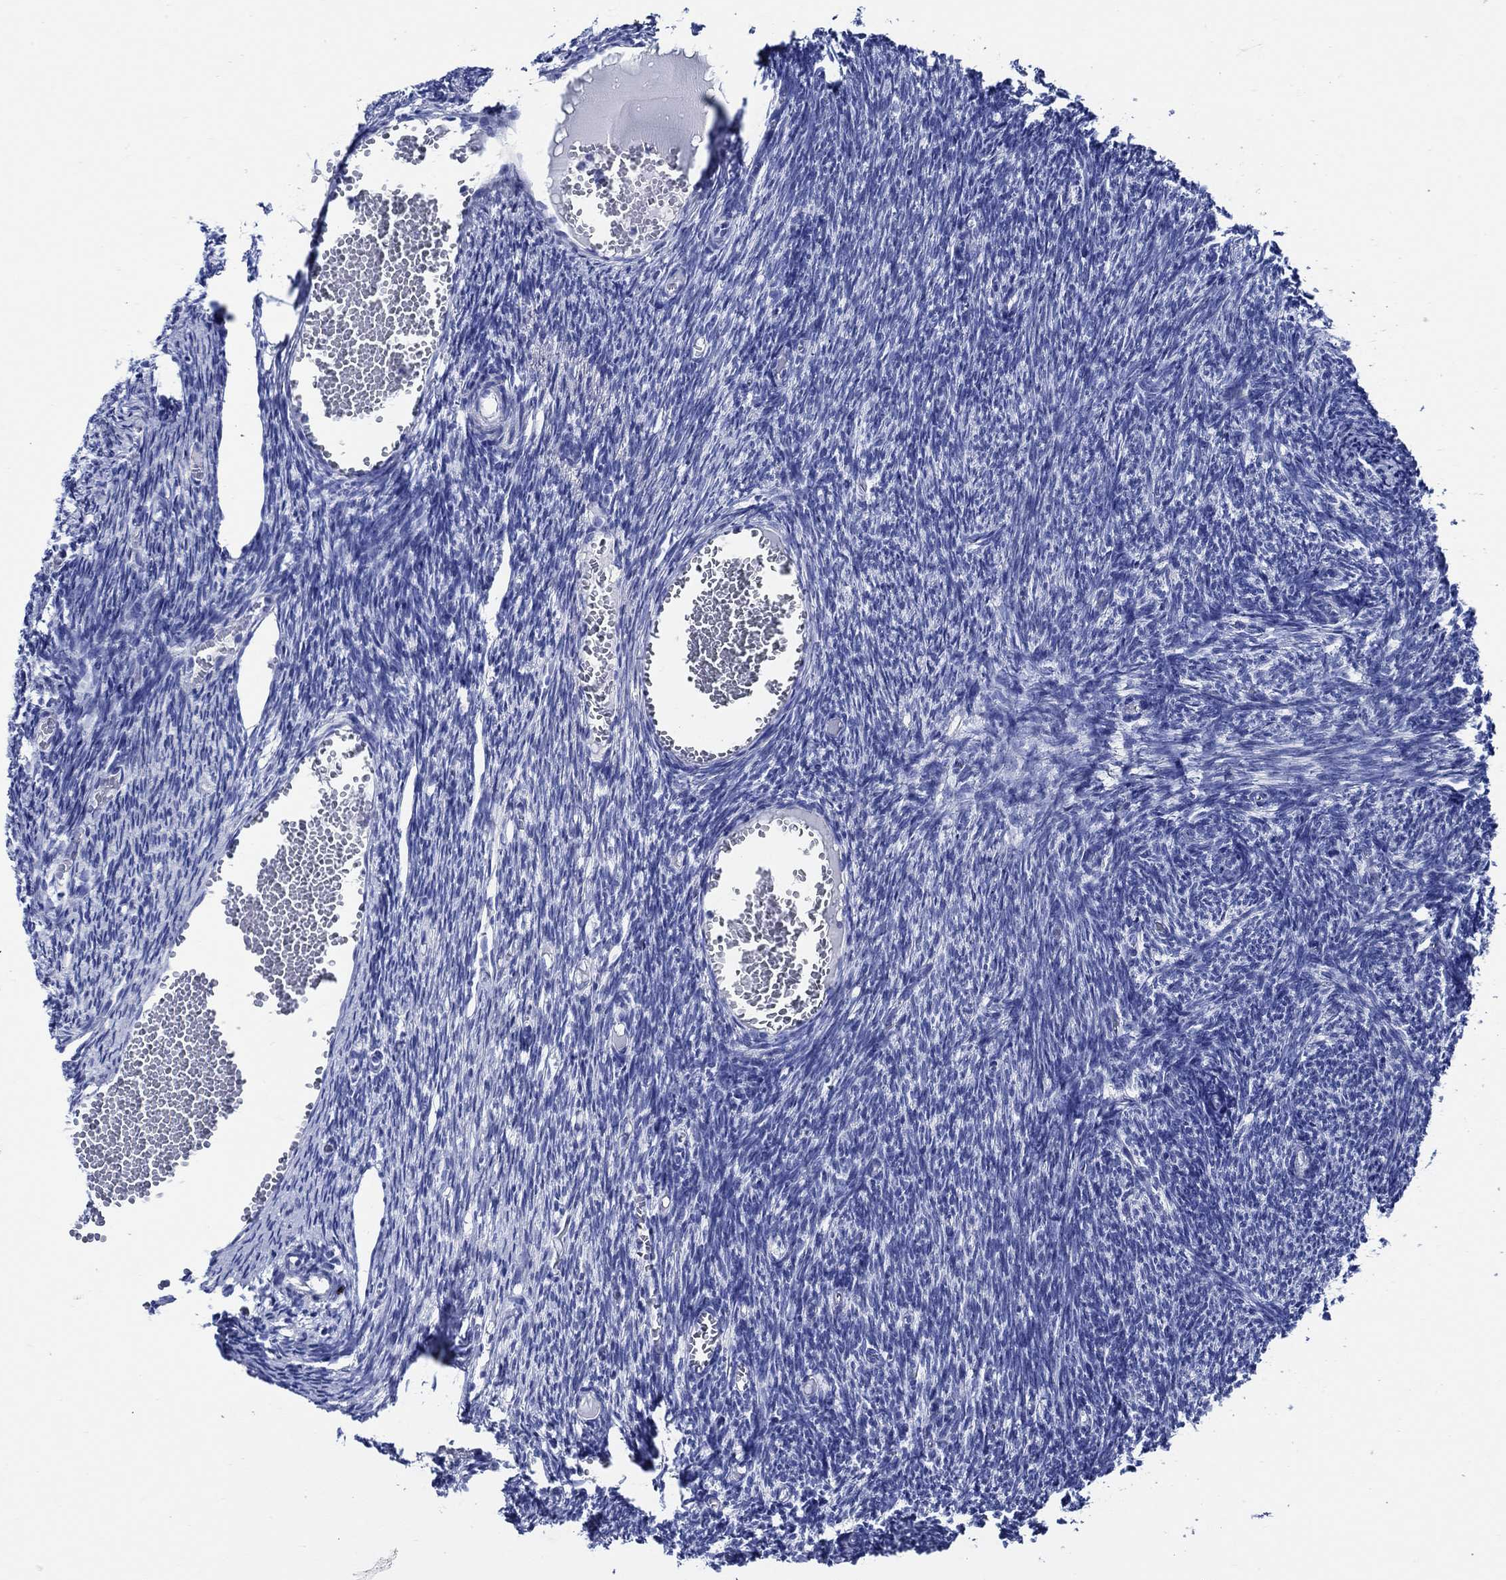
{"staining": {"intensity": "negative", "quantity": "none", "location": "none"}, "tissue": "ovary", "cell_type": "Follicle cells", "image_type": "normal", "snomed": [{"axis": "morphology", "description": "Normal tissue, NOS"}, {"axis": "topography", "description": "Ovary"}], "caption": "This is a image of immunohistochemistry (IHC) staining of unremarkable ovary, which shows no positivity in follicle cells.", "gene": "WDR62", "patient": {"sex": "female", "age": 39}}